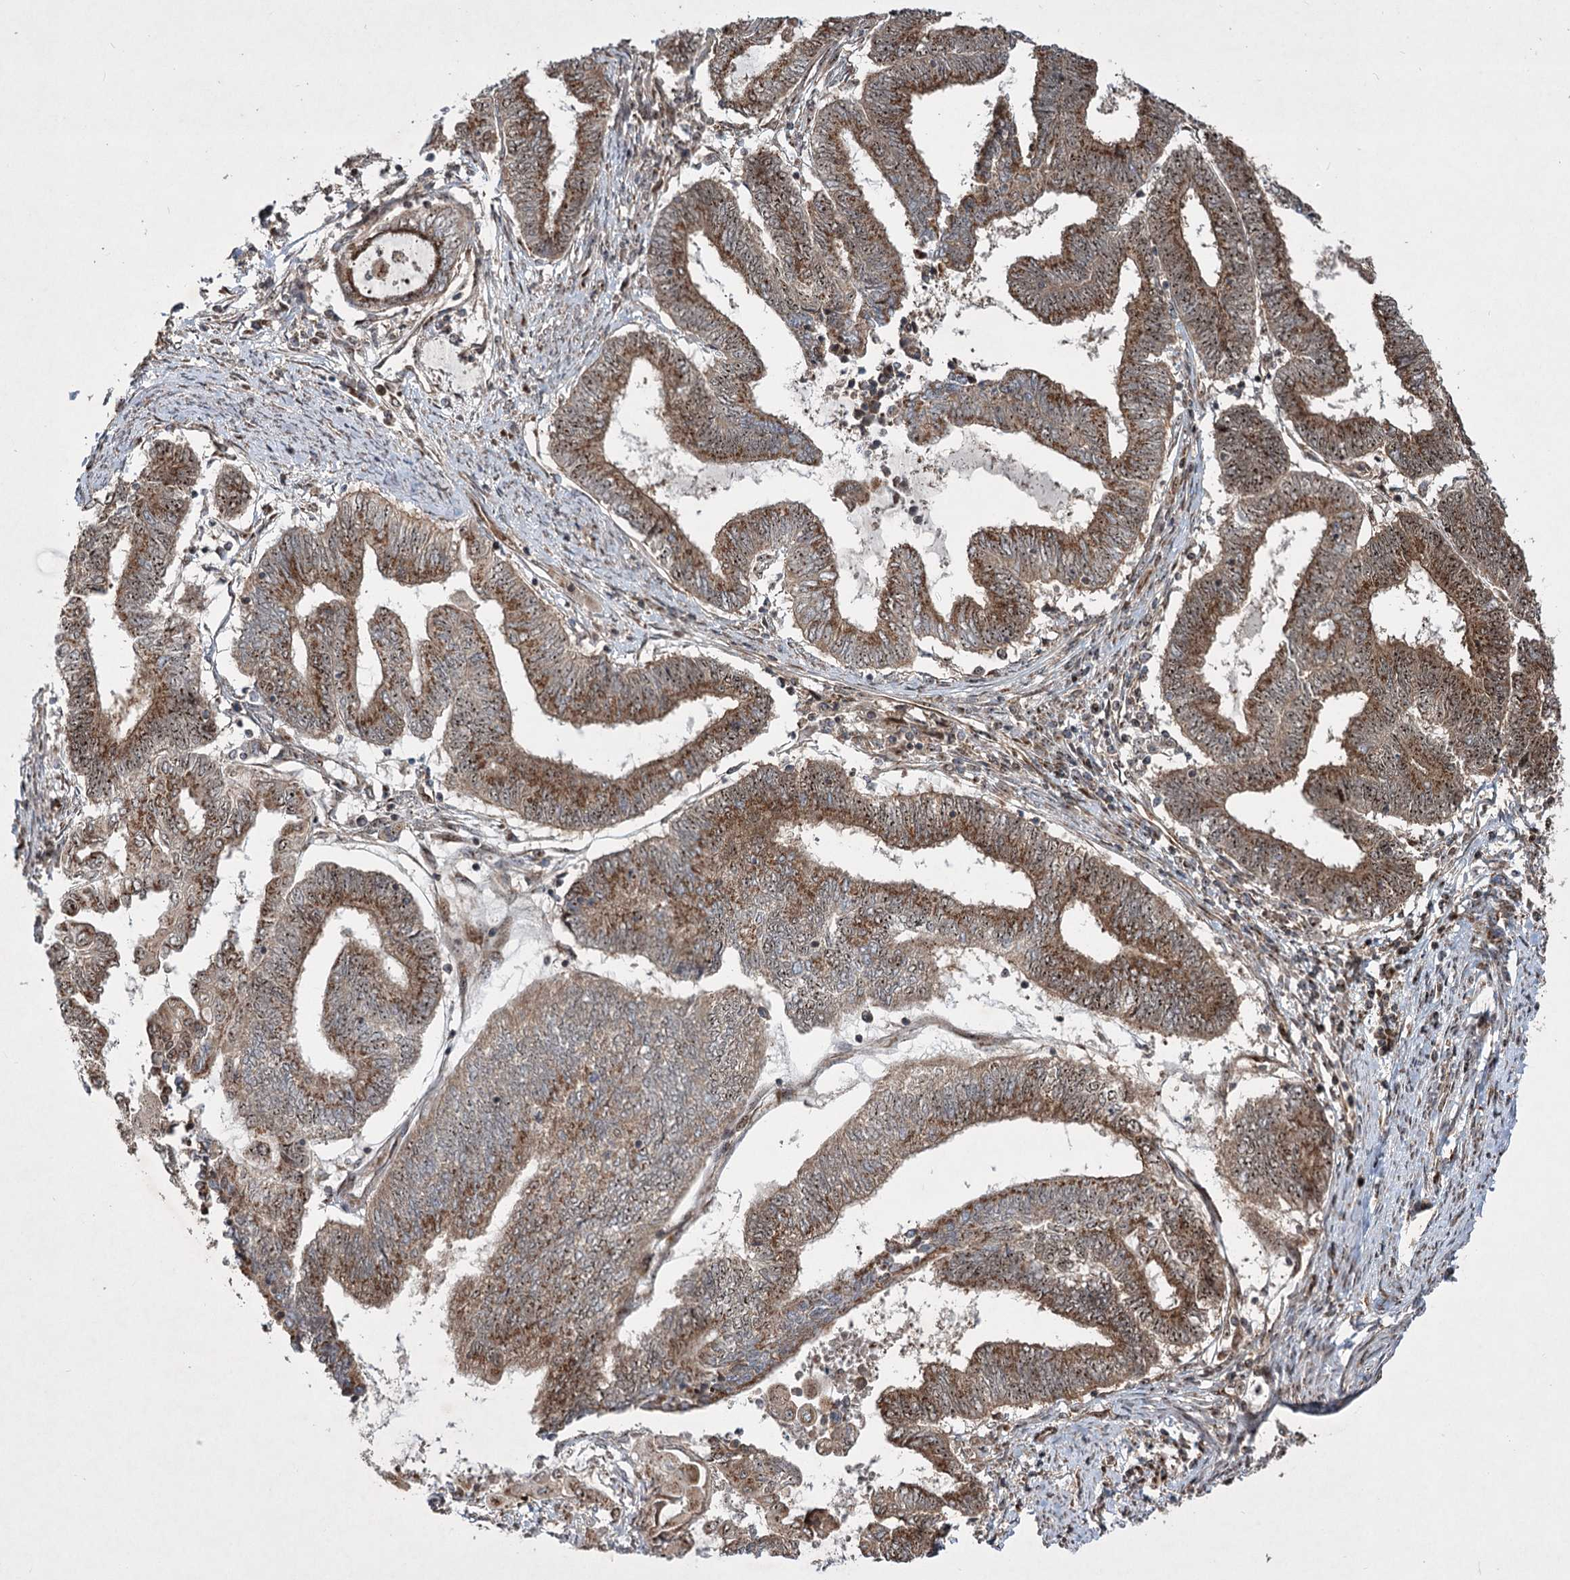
{"staining": {"intensity": "moderate", "quantity": ">75%", "location": "cytoplasmic/membranous,nuclear"}, "tissue": "endometrial cancer", "cell_type": "Tumor cells", "image_type": "cancer", "snomed": [{"axis": "morphology", "description": "Adenocarcinoma, NOS"}, {"axis": "topography", "description": "Uterus"}, {"axis": "topography", "description": "Endometrium"}], "caption": "Brown immunohistochemical staining in endometrial cancer (adenocarcinoma) reveals moderate cytoplasmic/membranous and nuclear positivity in approximately >75% of tumor cells.", "gene": "SERINC5", "patient": {"sex": "female", "age": 70}}